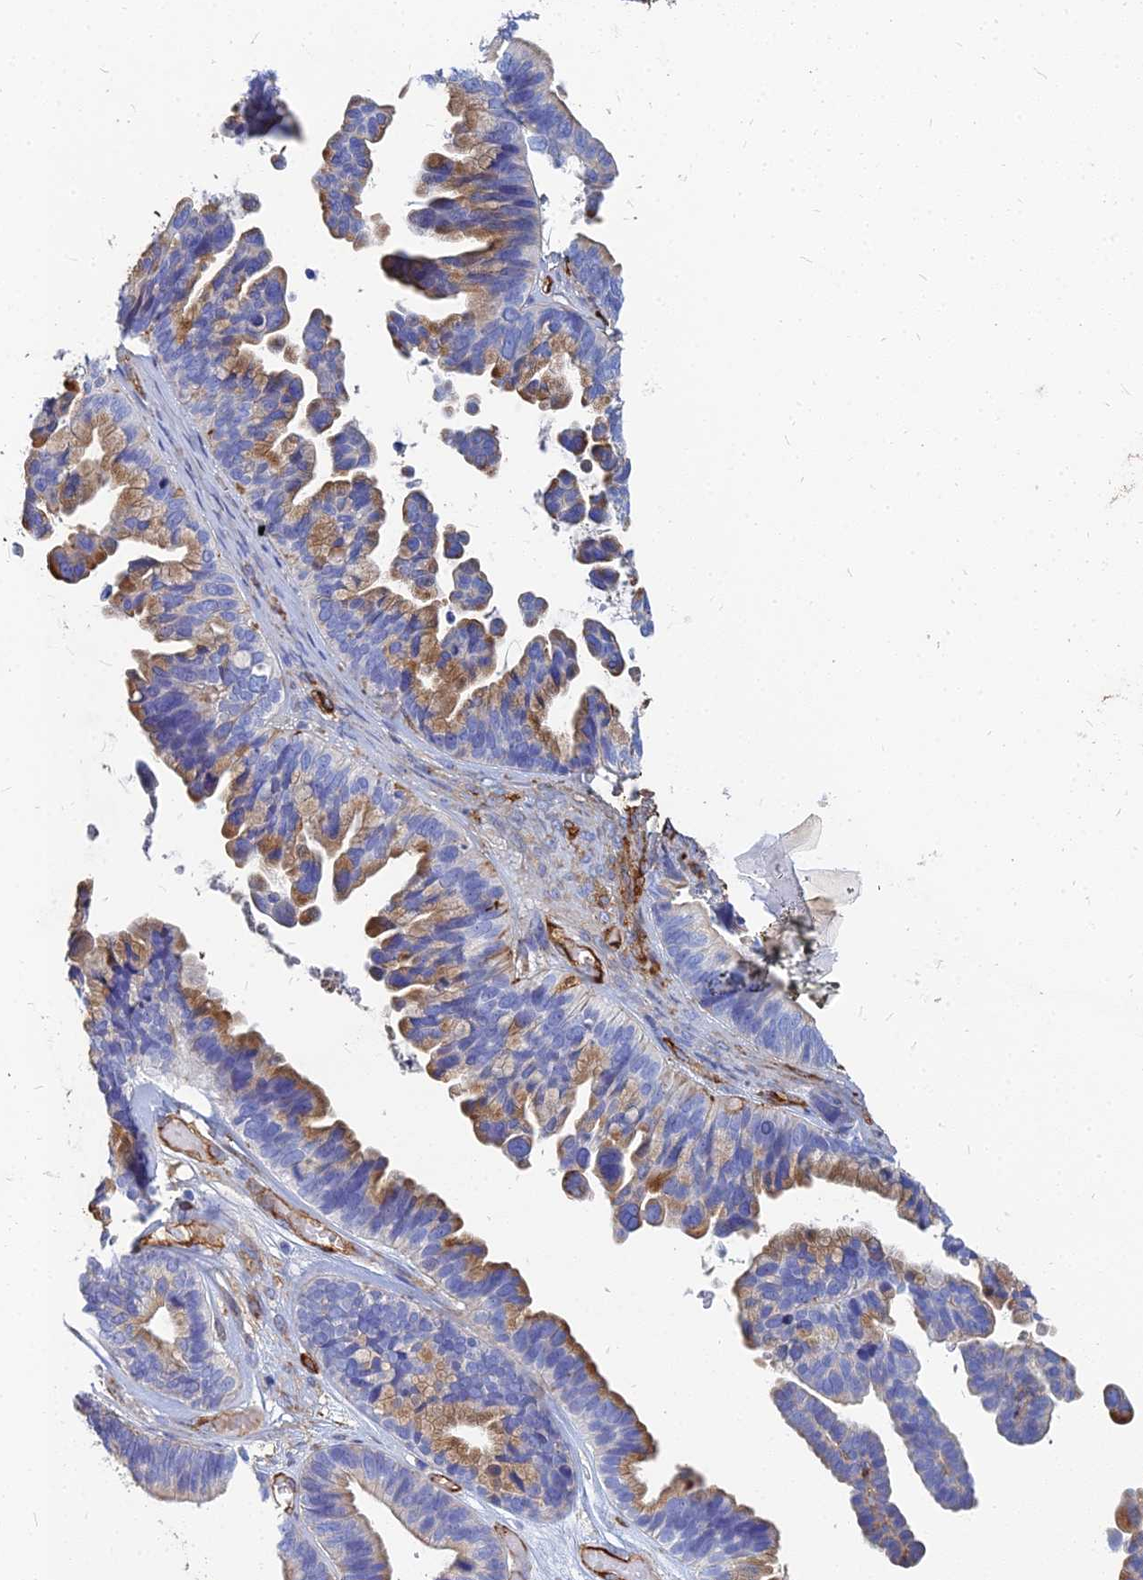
{"staining": {"intensity": "moderate", "quantity": ">75%", "location": "cytoplasmic/membranous"}, "tissue": "ovarian cancer", "cell_type": "Tumor cells", "image_type": "cancer", "snomed": [{"axis": "morphology", "description": "Cystadenocarcinoma, serous, NOS"}, {"axis": "topography", "description": "Ovary"}], "caption": "Serous cystadenocarcinoma (ovarian) stained for a protein reveals moderate cytoplasmic/membranous positivity in tumor cells.", "gene": "VAT1", "patient": {"sex": "female", "age": 56}}